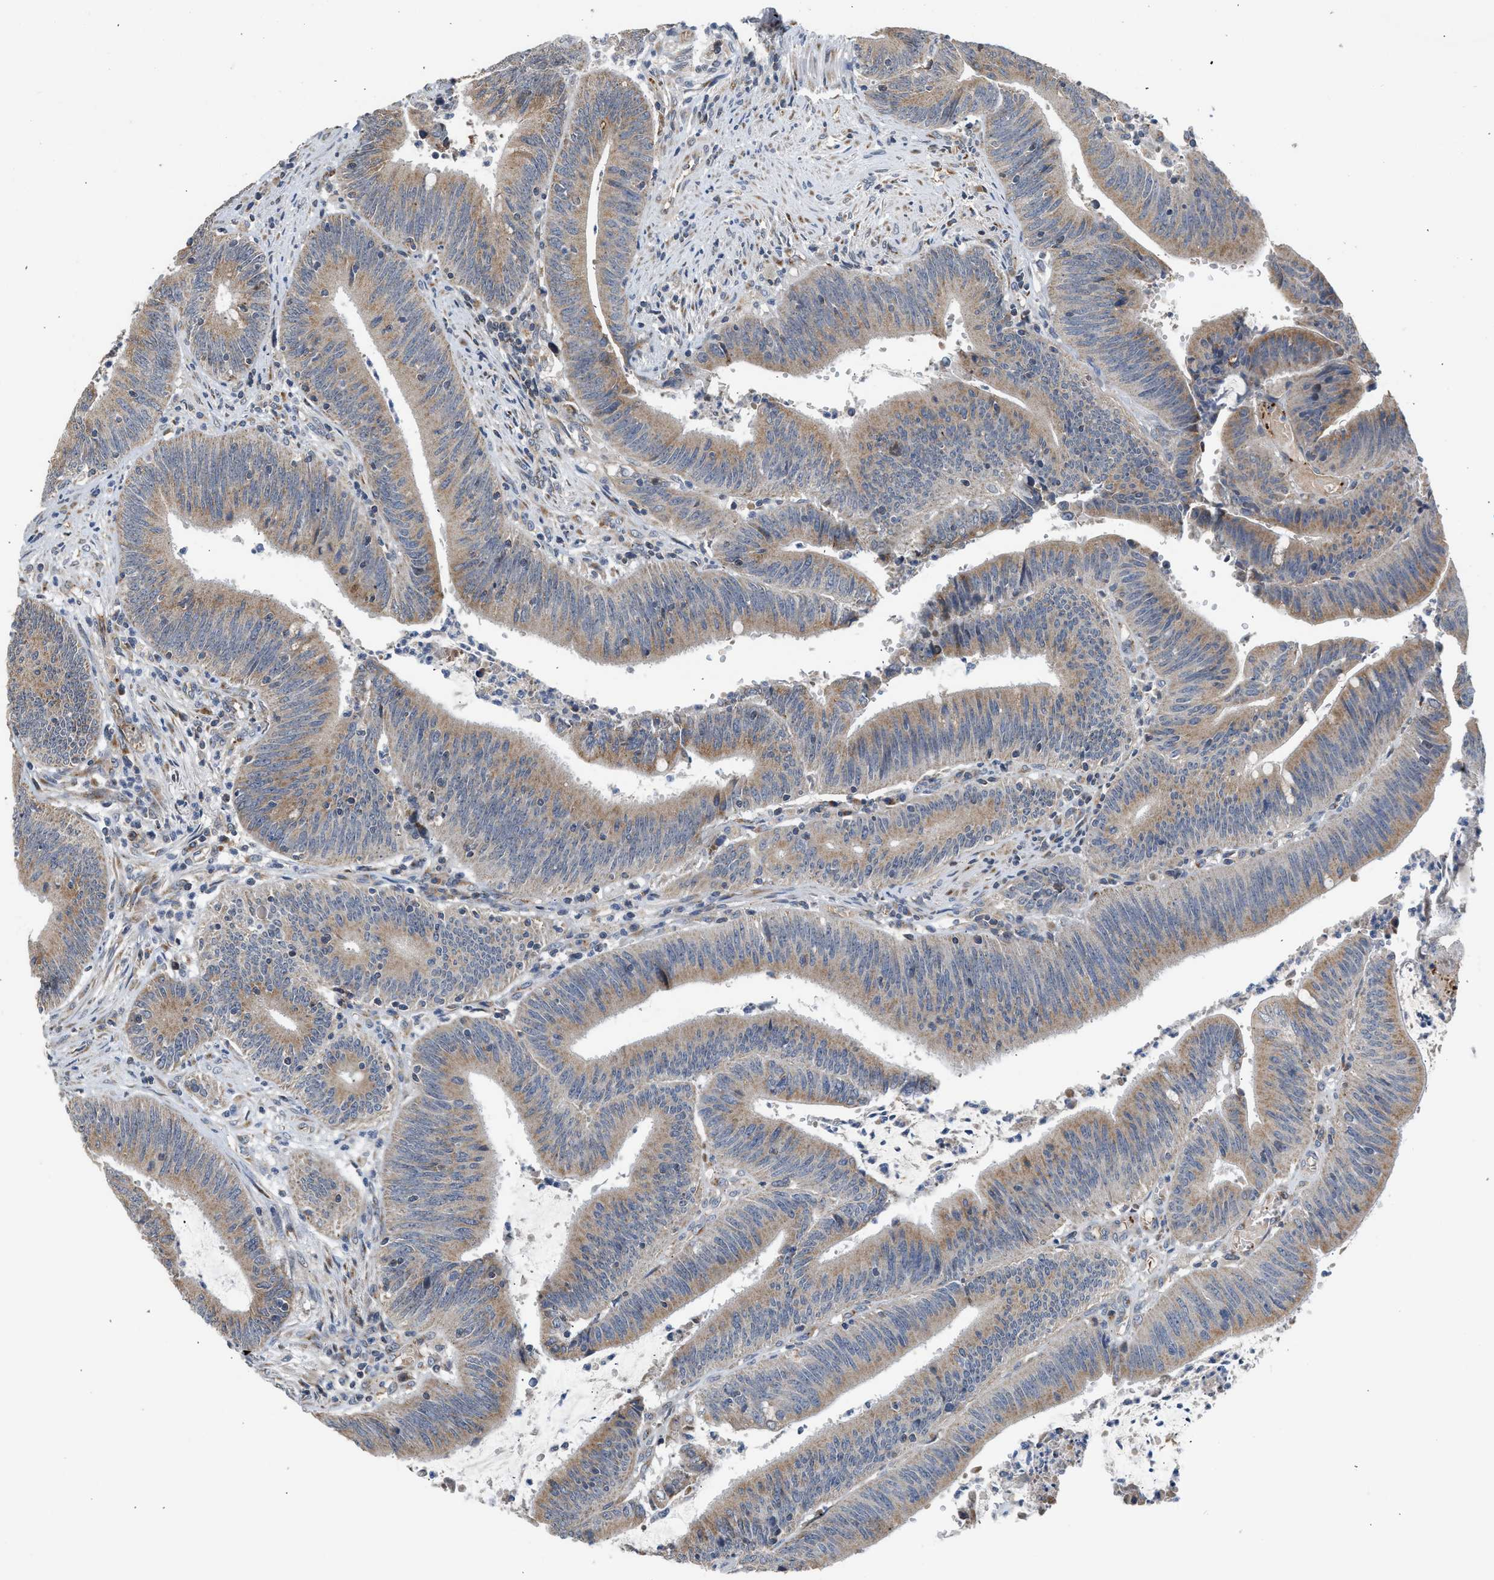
{"staining": {"intensity": "moderate", "quantity": ">75%", "location": "cytoplasmic/membranous"}, "tissue": "colorectal cancer", "cell_type": "Tumor cells", "image_type": "cancer", "snomed": [{"axis": "morphology", "description": "Normal tissue, NOS"}, {"axis": "morphology", "description": "Adenocarcinoma, NOS"}, {"axis": "topography", "description": "Rectum"}], "caption": "A histopathology image of adenocarcinoma (colorectal) stained for a protein reveals moderate cytoplasmic/membranous brown staining in tumor cells. Immunohistochemistry (ihc) stains the protein of interest in brown and the nuclei are stained blue.", "gene": "PIM1", "patient": {"sex": "female", "age": 66}}